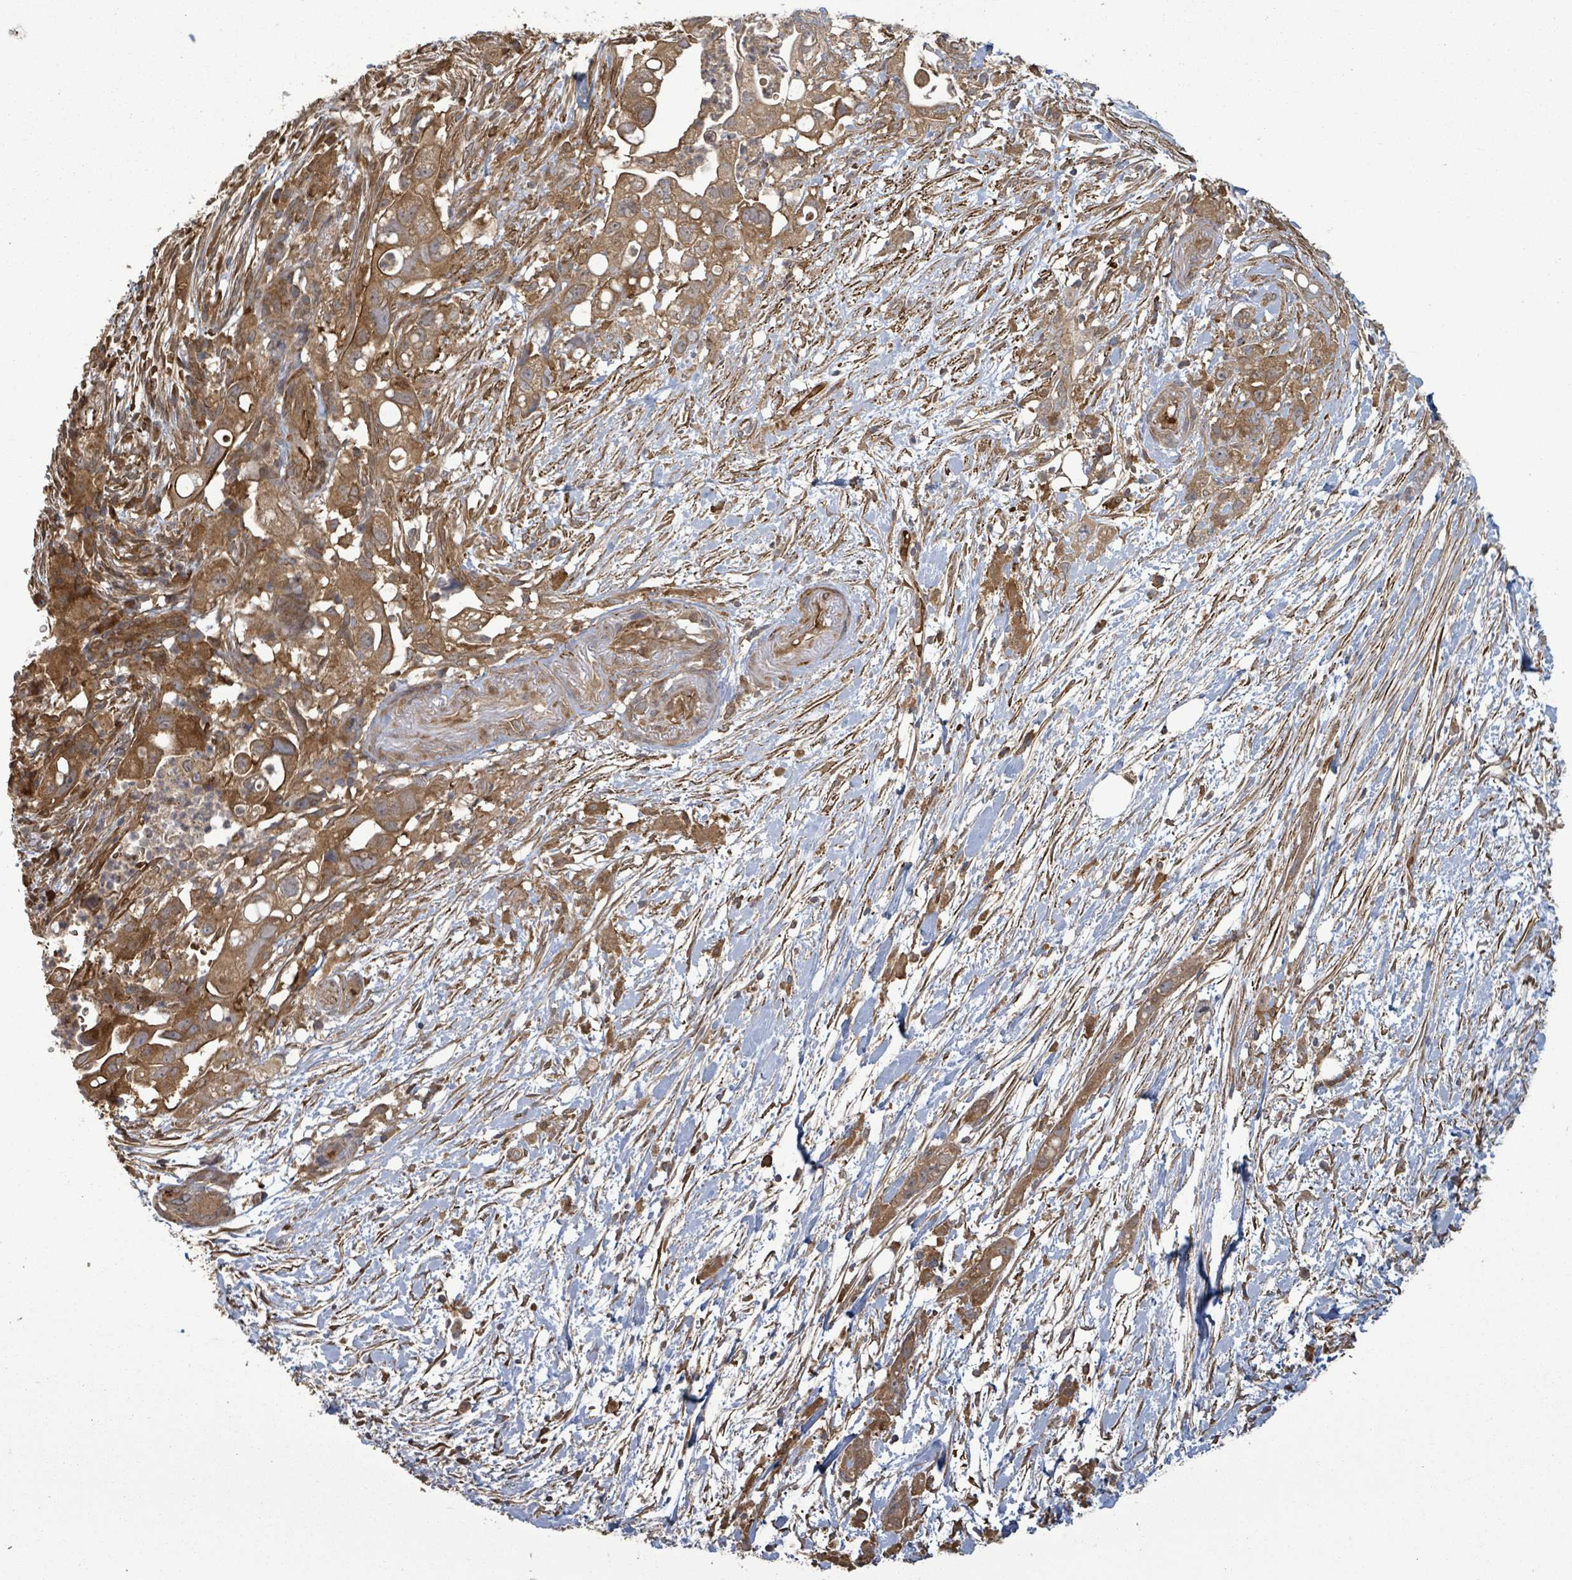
{"staining": {"intensity": "moderate", "quantity": ">75%", "location": "cytoplasmic/membranous"}, "tissue": "pancreatic cancer", "cell_type": "Tumor cells", "image_type": "cancer", "snomed": [{"axis": "morphology", "description": "Adenocarcinoma, NOS"}, {"axis": "topography", "description": "Pancreas"}], "caption": "Human pancreatic adenocarcinoma stained with a protein marker demonstrates moderate staining in tumor cells.", "gene": "MAP3K6", "patient": {"sex": "female", "age": 72}}